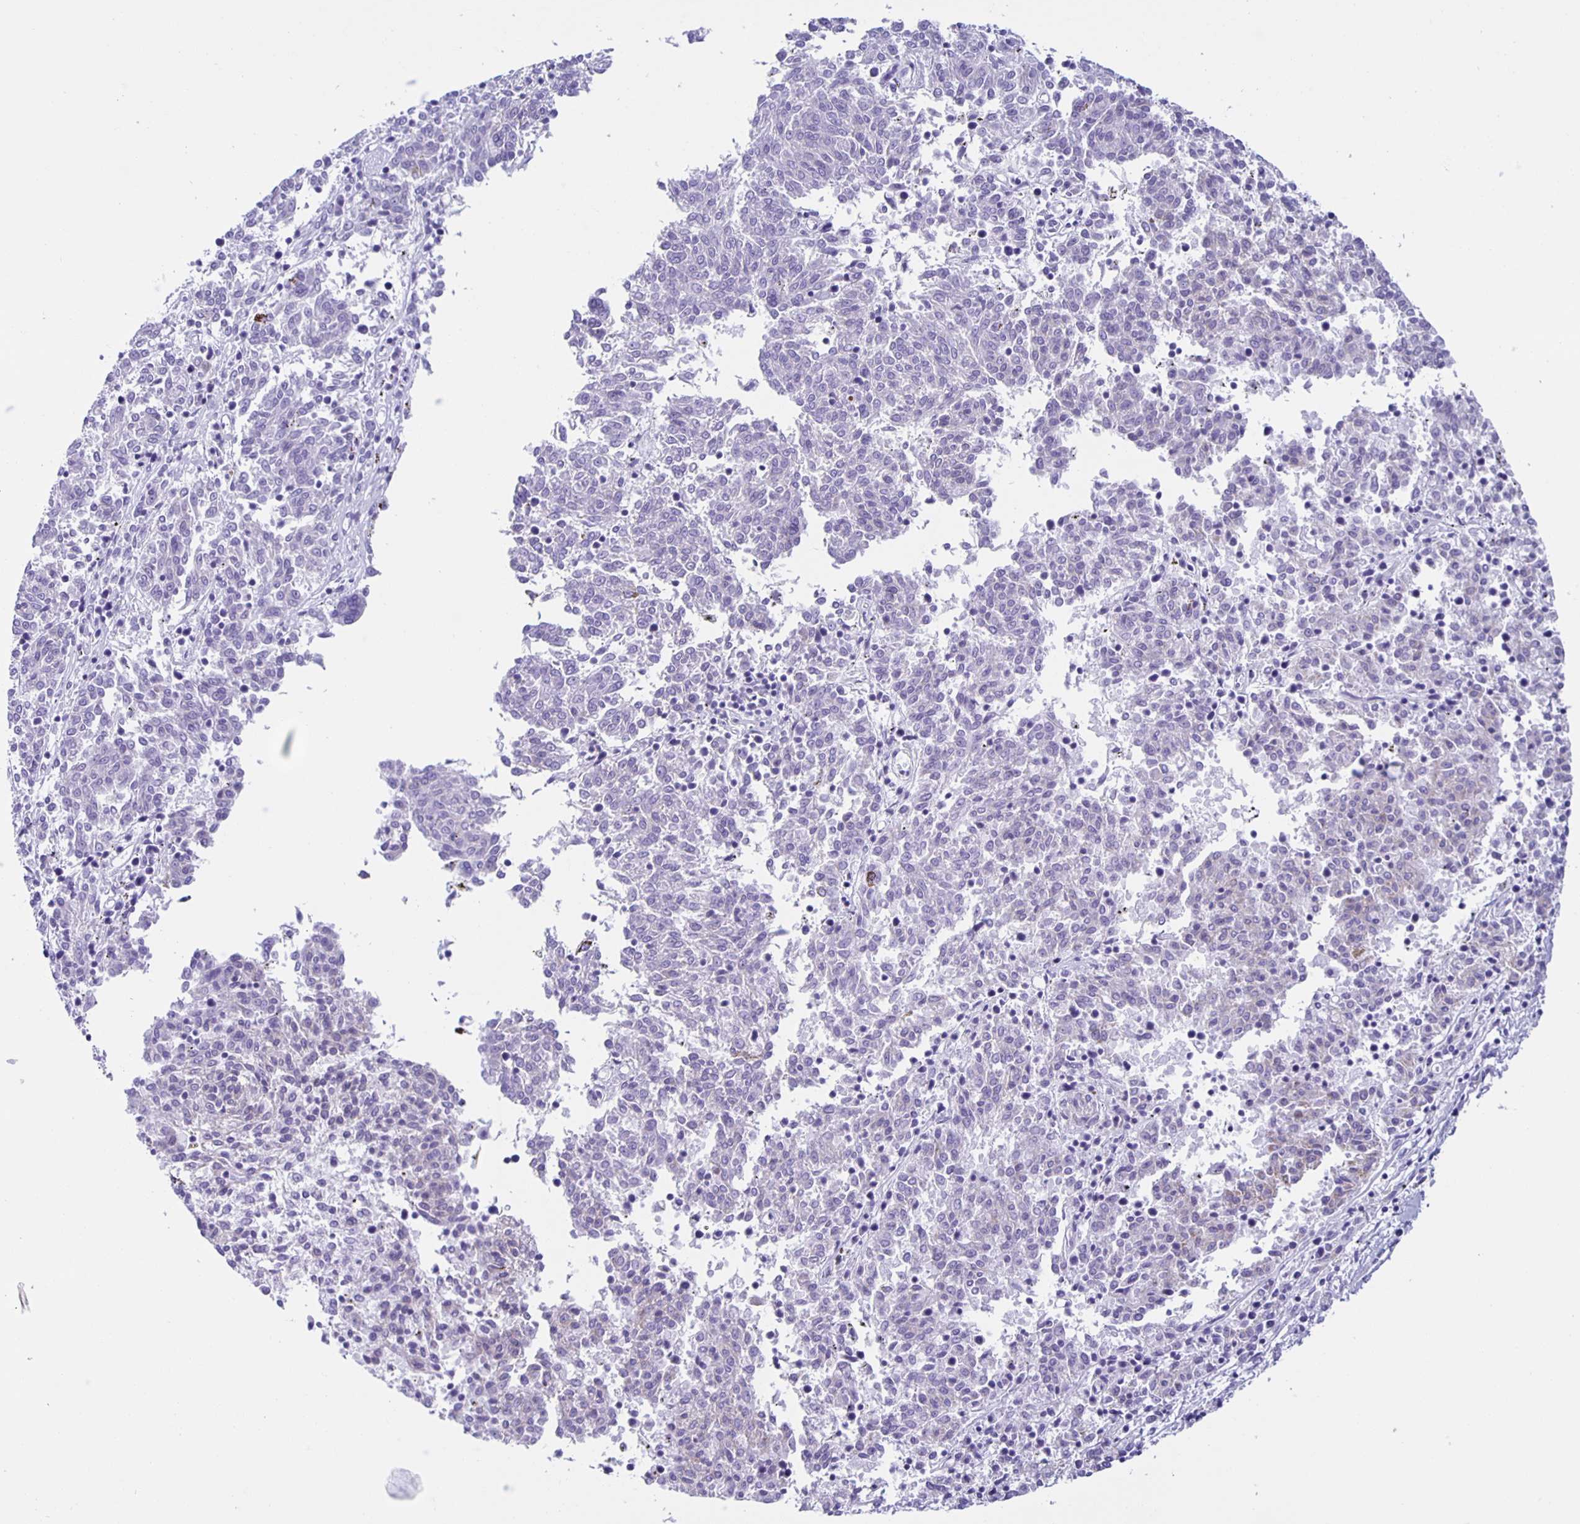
{"staining": {"intensity": "negative", "quantity": "none", "location": "none"}, "tissue": "melanoma", "cell_type": "Tumor cells", "image_type": "cancer", "snomed": [{"axis": "morphology", "description": "Malignant melanoma, NOS"}, {"axis": "topography", "description": "Skin"}], "caption": "Micrograph shows no significant protein positivity in tumor cells of malignant melanoma.", "gene": "AQP6", "patient": {"sex": "female", "age": 72}}